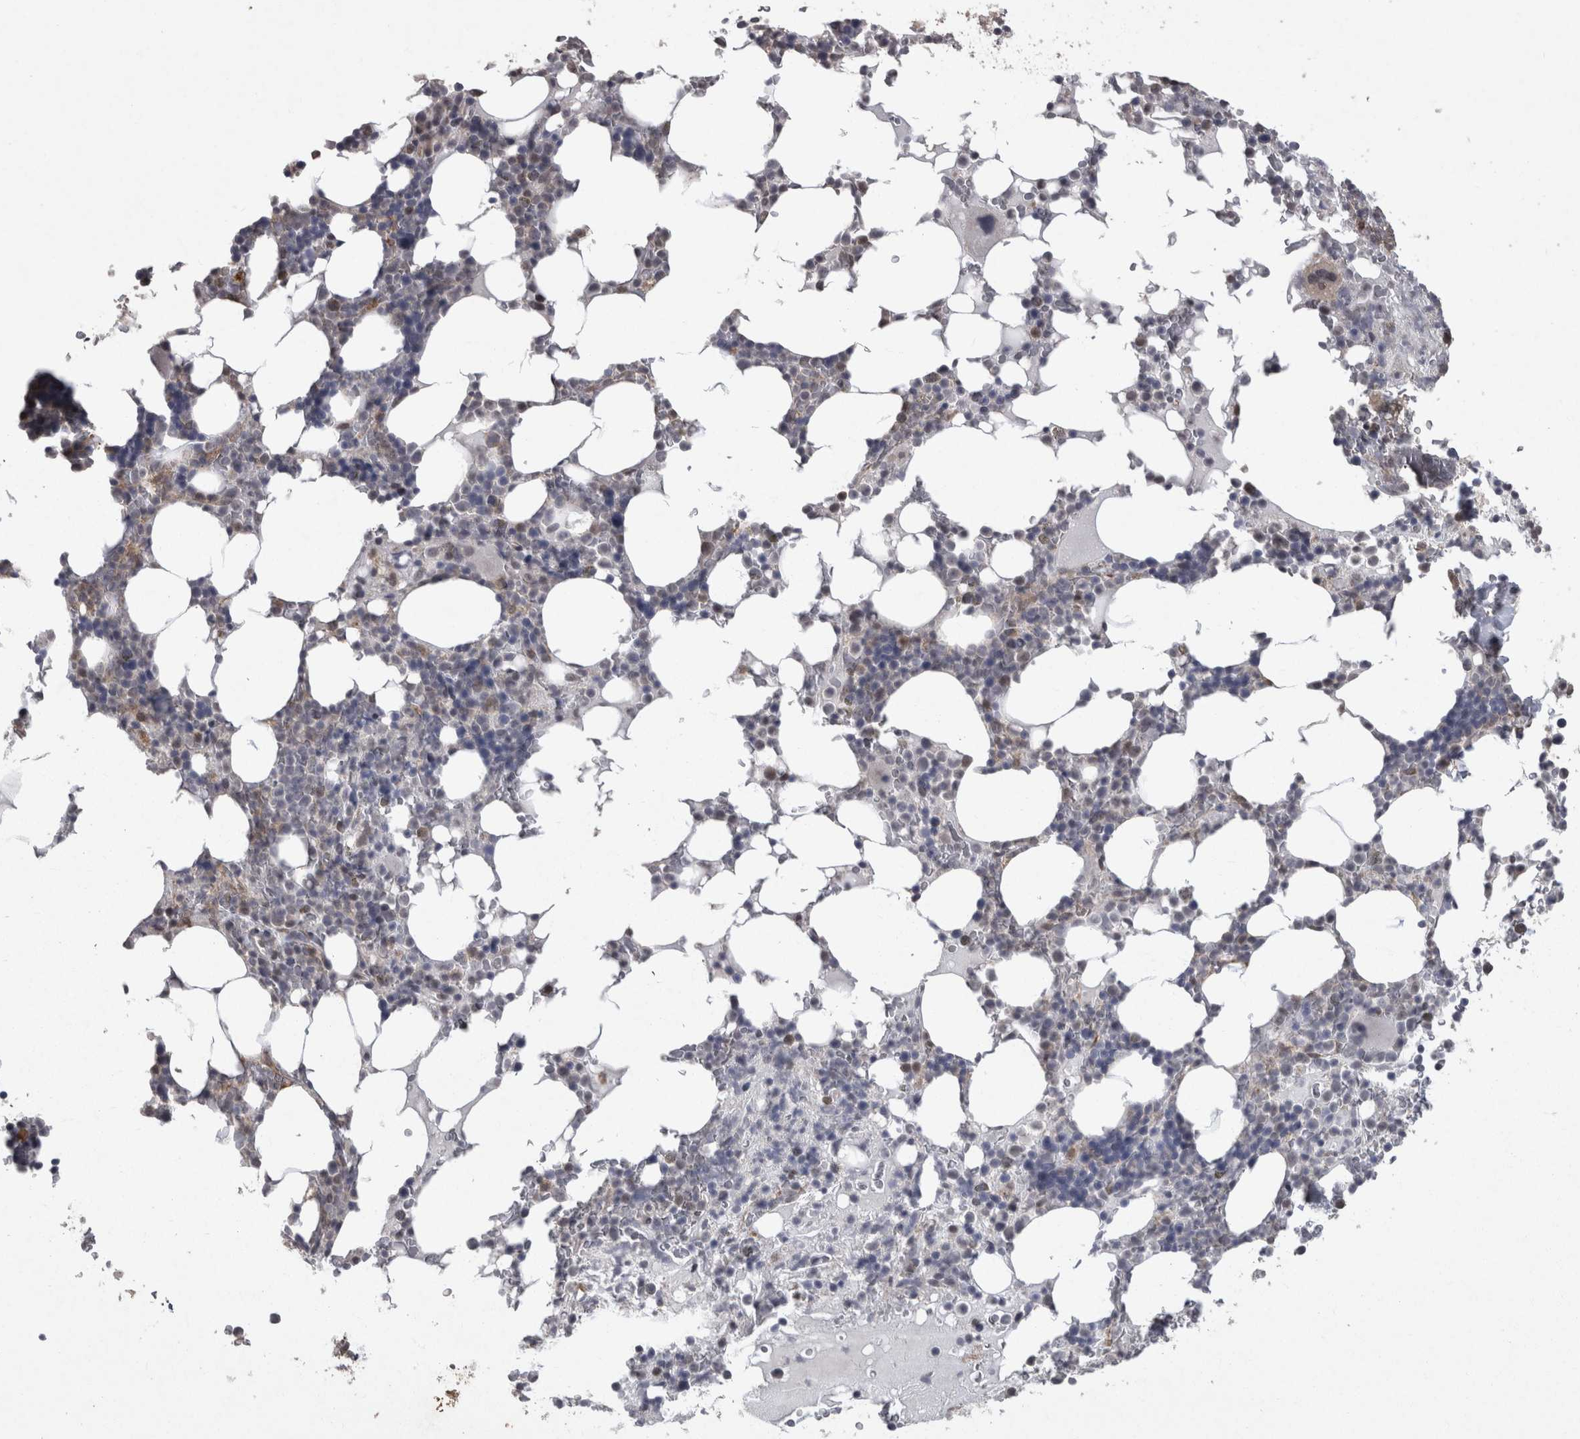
{"staining": {"intensity": "weak", "quantity": "<25%", "location": "nuclear"}, "tissue": "bone marrow", "cell_type": "Hematopoietic cells", "image_type": "normal", "snomed": [{"axis": "morphology", "description": "Normal tissue, NOS"}, {"axis": "topography", "description": "Bone marrow"}], "caption": "Hematopoietic cells are negative for brown protein staining in unremarkable bone marrow. (IHC, brightfield microscopy, high magnification).", "gene": "MEP1A", "patient": {"sex": "male", "age": 58}}